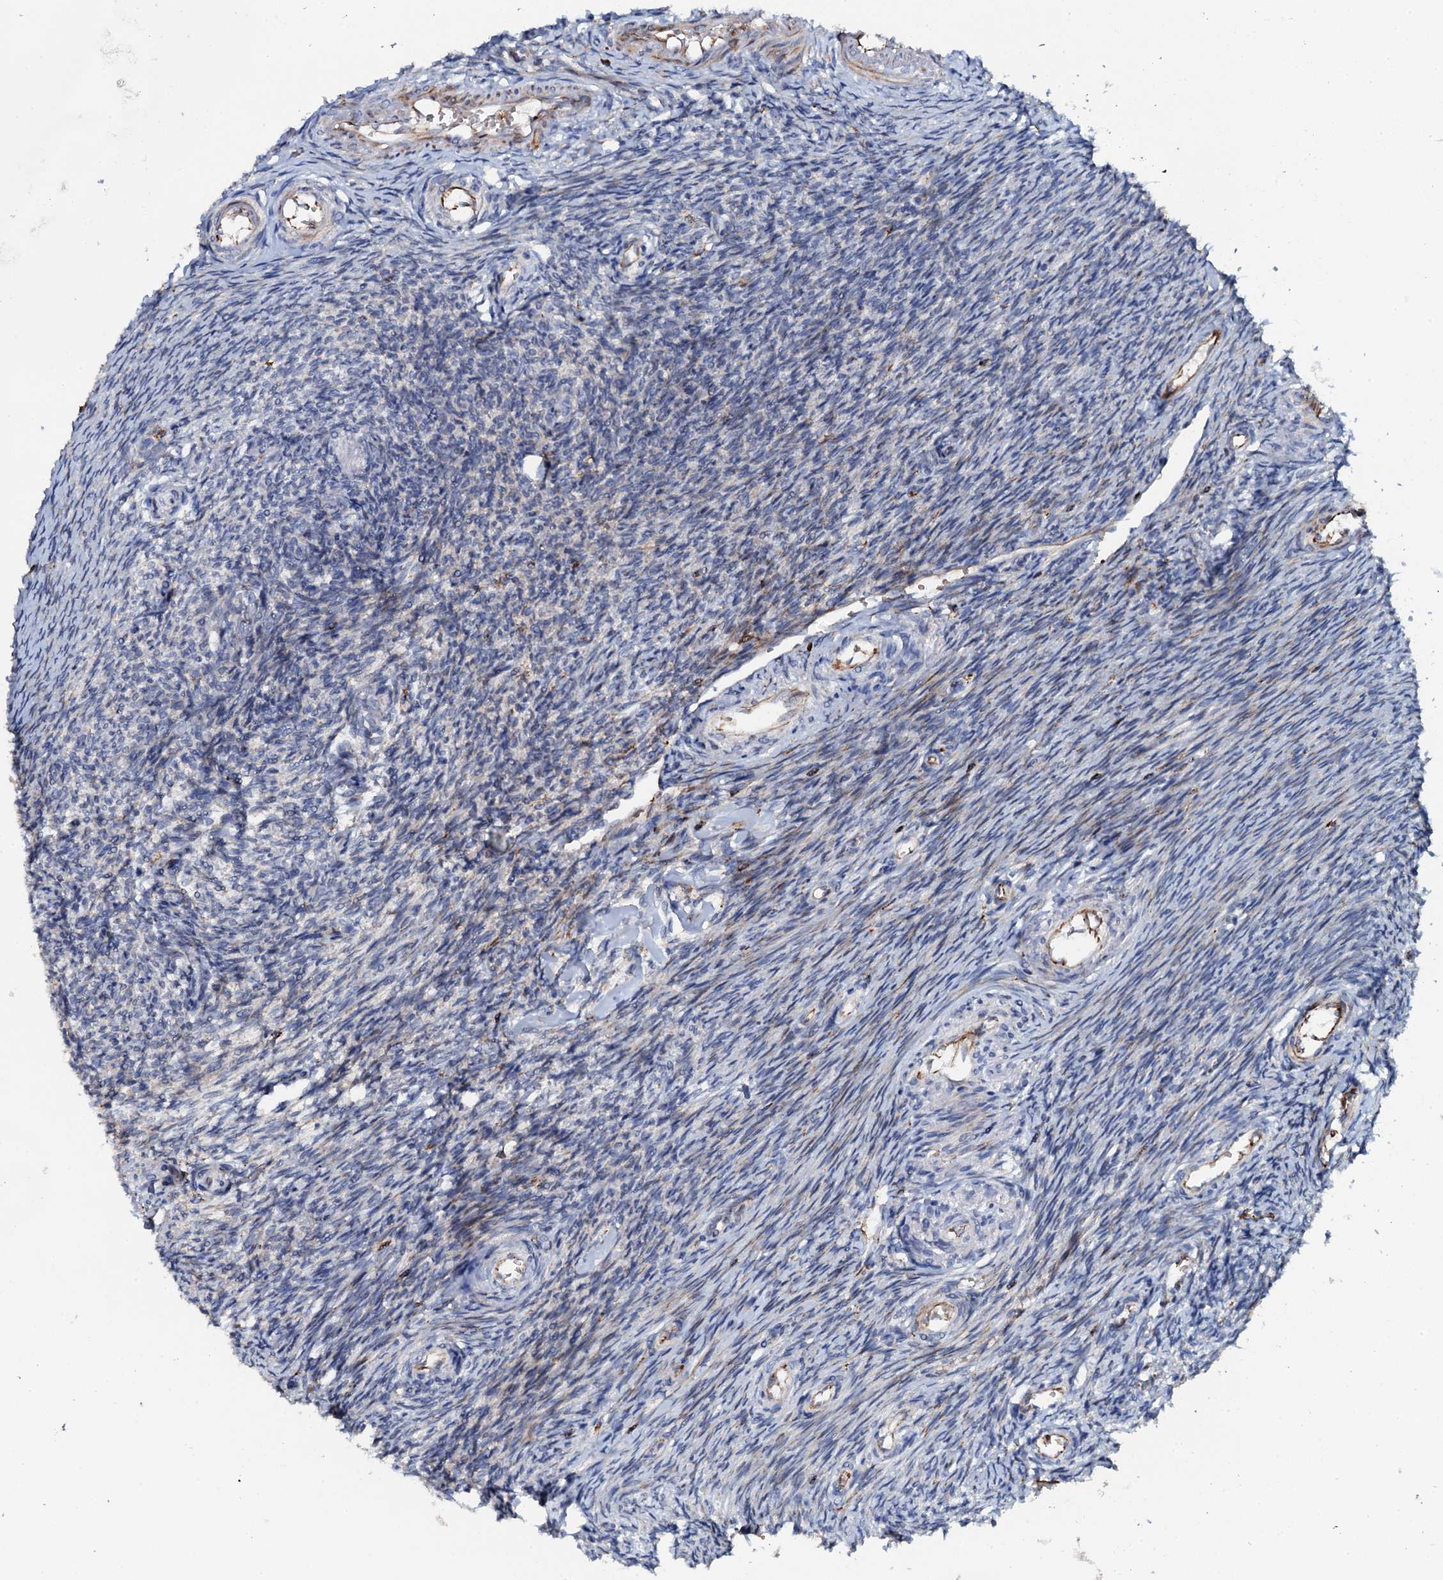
{"staining": {"intensity": "negative", "quantity": "none", "location": "none"}, "tissue": "ovary", "cell_type": "Ovarian stroma cells", "image_type": "normal", "snomed": [{"axis": "morphology", "description": "Normal tissue, NOS"}, {"axis": "topography", "description": "Ovary"}], "caption": "DAB (3,3'-diaminobenzidine) immunohistochemical staining of benign ovary shows no significant staining in ovarian stroma cells.", "gene": "VAMP8", "patient": {"sex": "female", "age": 44}}